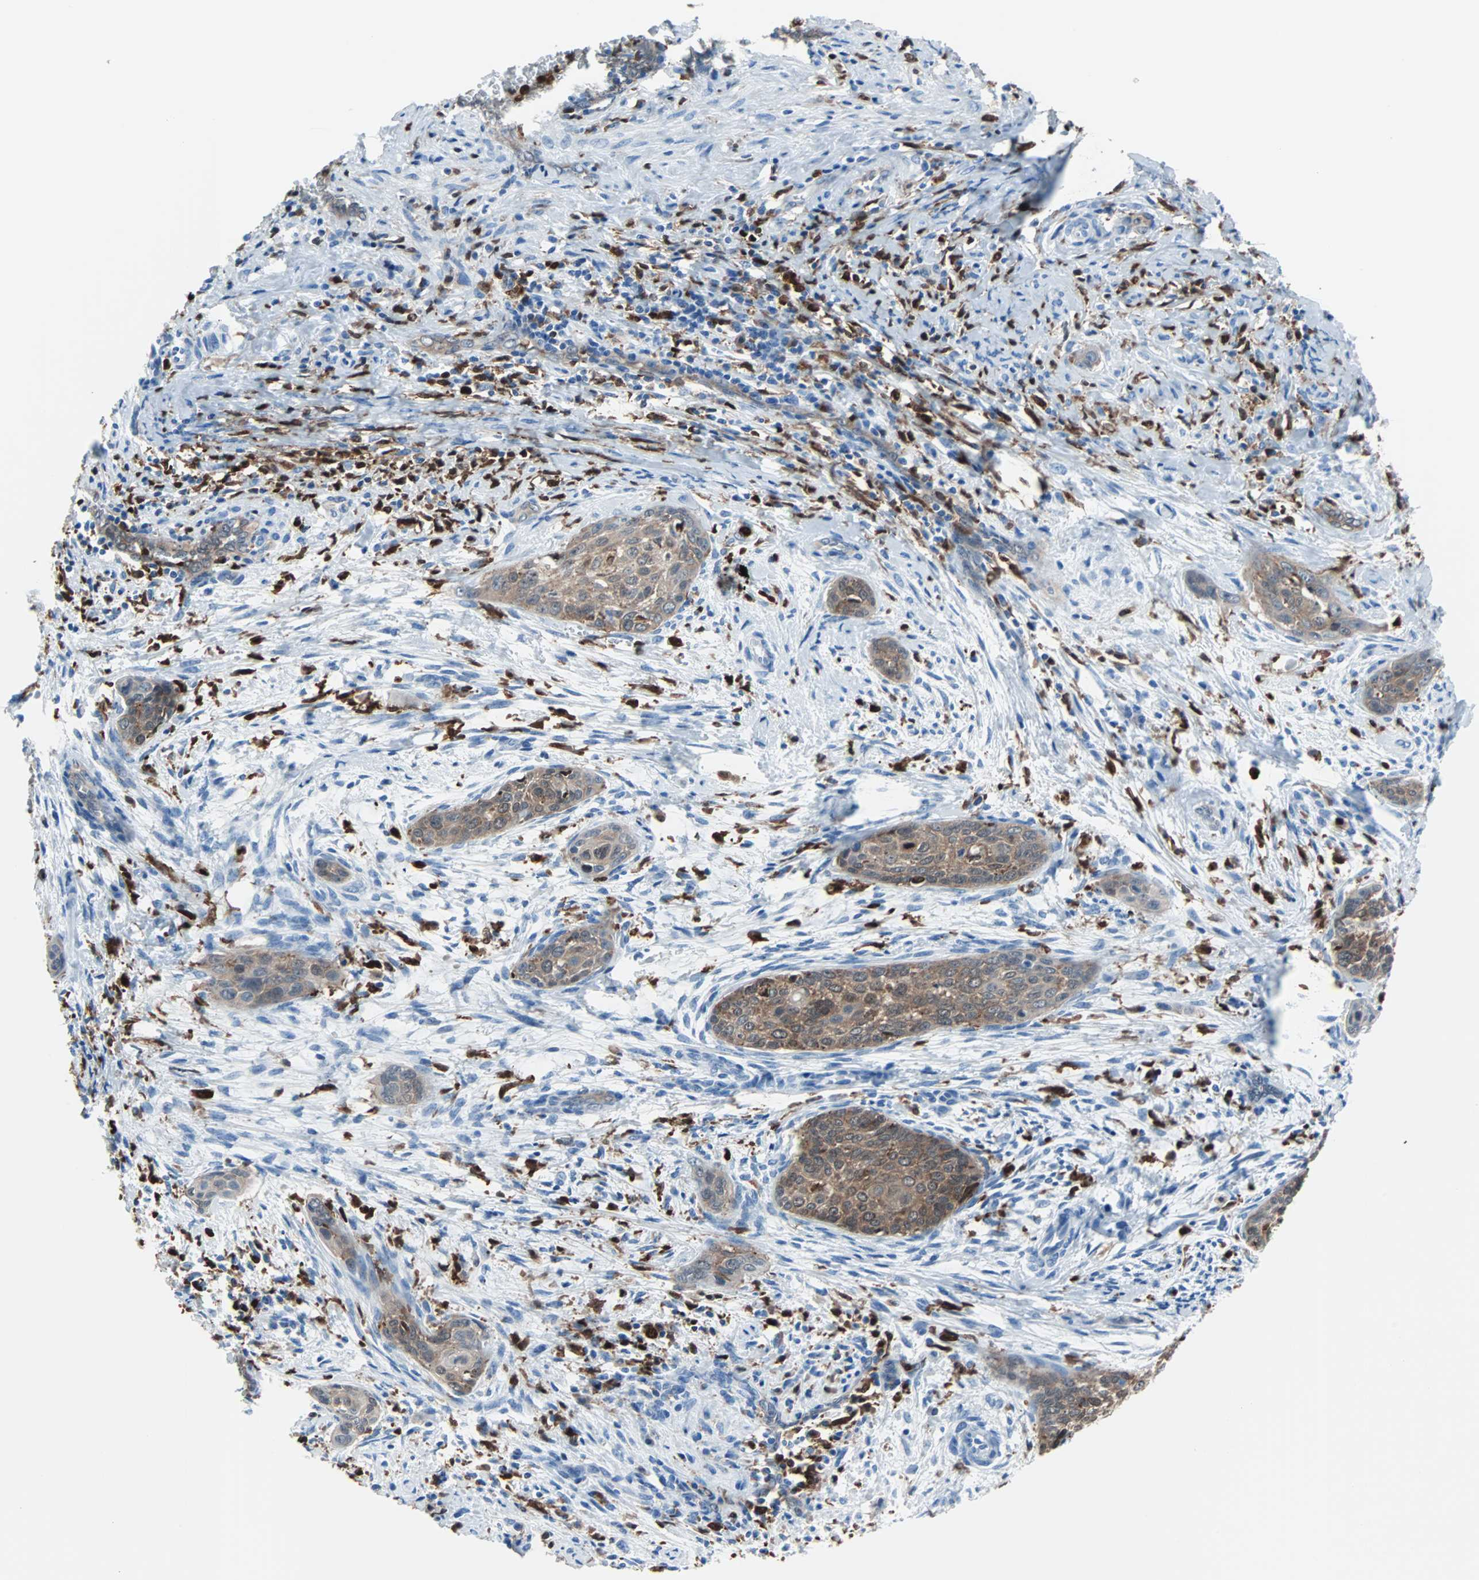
{"staining": {"intensity": "moderate", "quantity": ">75%", "location": "cytoplasmic/membranous"}, "tissue": "cervical cancer", "cell_type": "Tumor cells", "image_type": "cancer", "snomed": [{"axis": "morphology", "description": "Squamous cell carcinoma, NOS"}, {"axis": "topography", "description": "Cervix"}], "caption": "Protein analysis of cervical squamous cell carcinoma tissue displays moderate cytoplasmic/membranous positivity in about >75% of tumor cells. The protein is shown in brown color, while the nuclei are stained blue.", "gene": "SYK", "patient": {"sex": "female", "age": 33}}